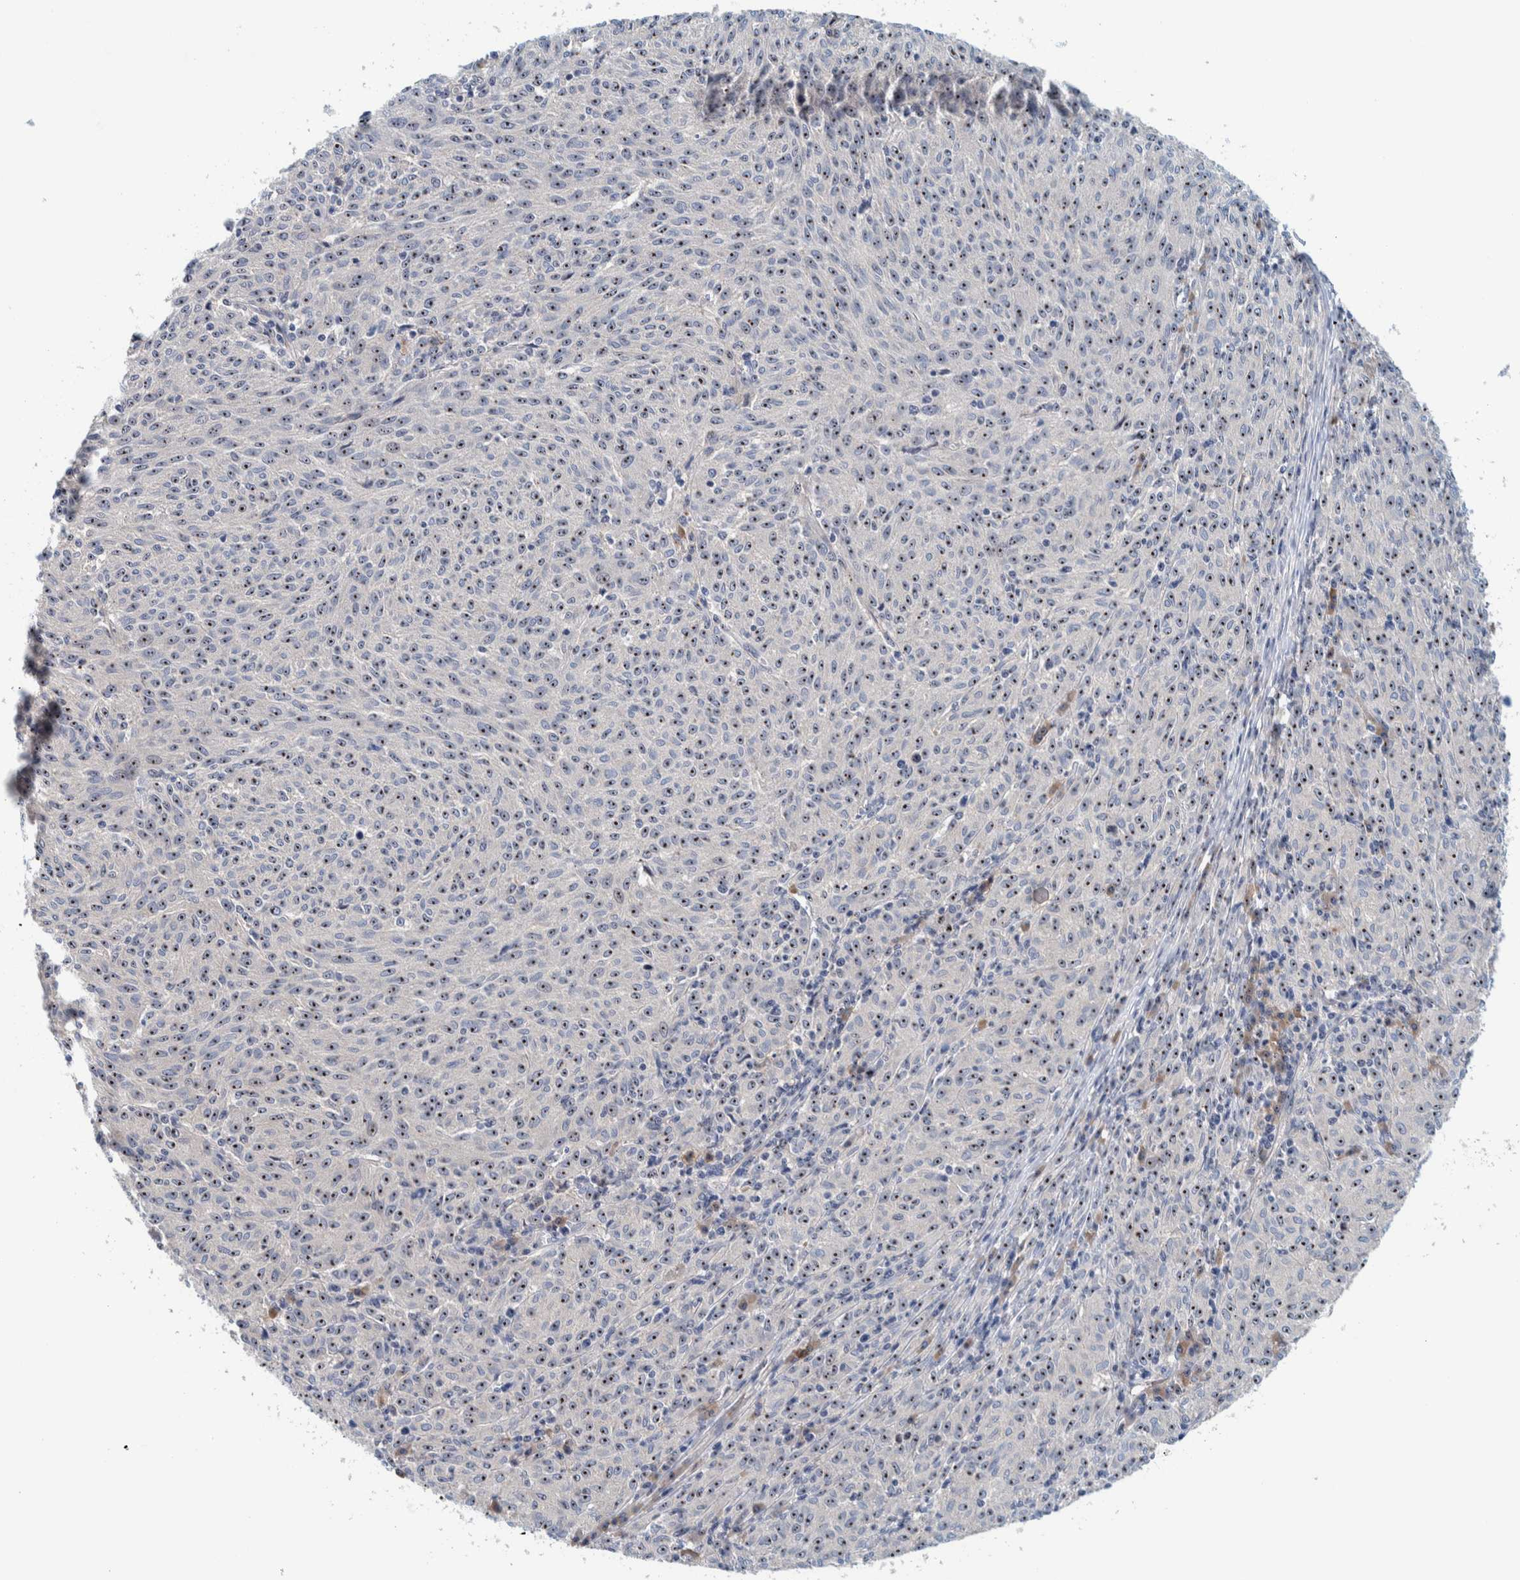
{"staining": {"intensity": "moderate", "quantity": ">75%", "location": "nuclear"}, "tissue": "melanoma", "cell_type": "Tumor cells", "image_type": "cancer", "snomed": [{"axis": "morphology", "description": "Malignant melanoma, NOS"}, {"axis": "topography", "description": "Skin"}], "caption": "DAB (3,3'-diaminobenzidine) immunohistochemical staining of melanoma displays moderate nuclear protein staining in approximately >75% of tumor cells. (DAB IHC with brightfield microscopy, high magnification).", "gene": "NOL11", "patient": {"sex": "female", "age": 72}}